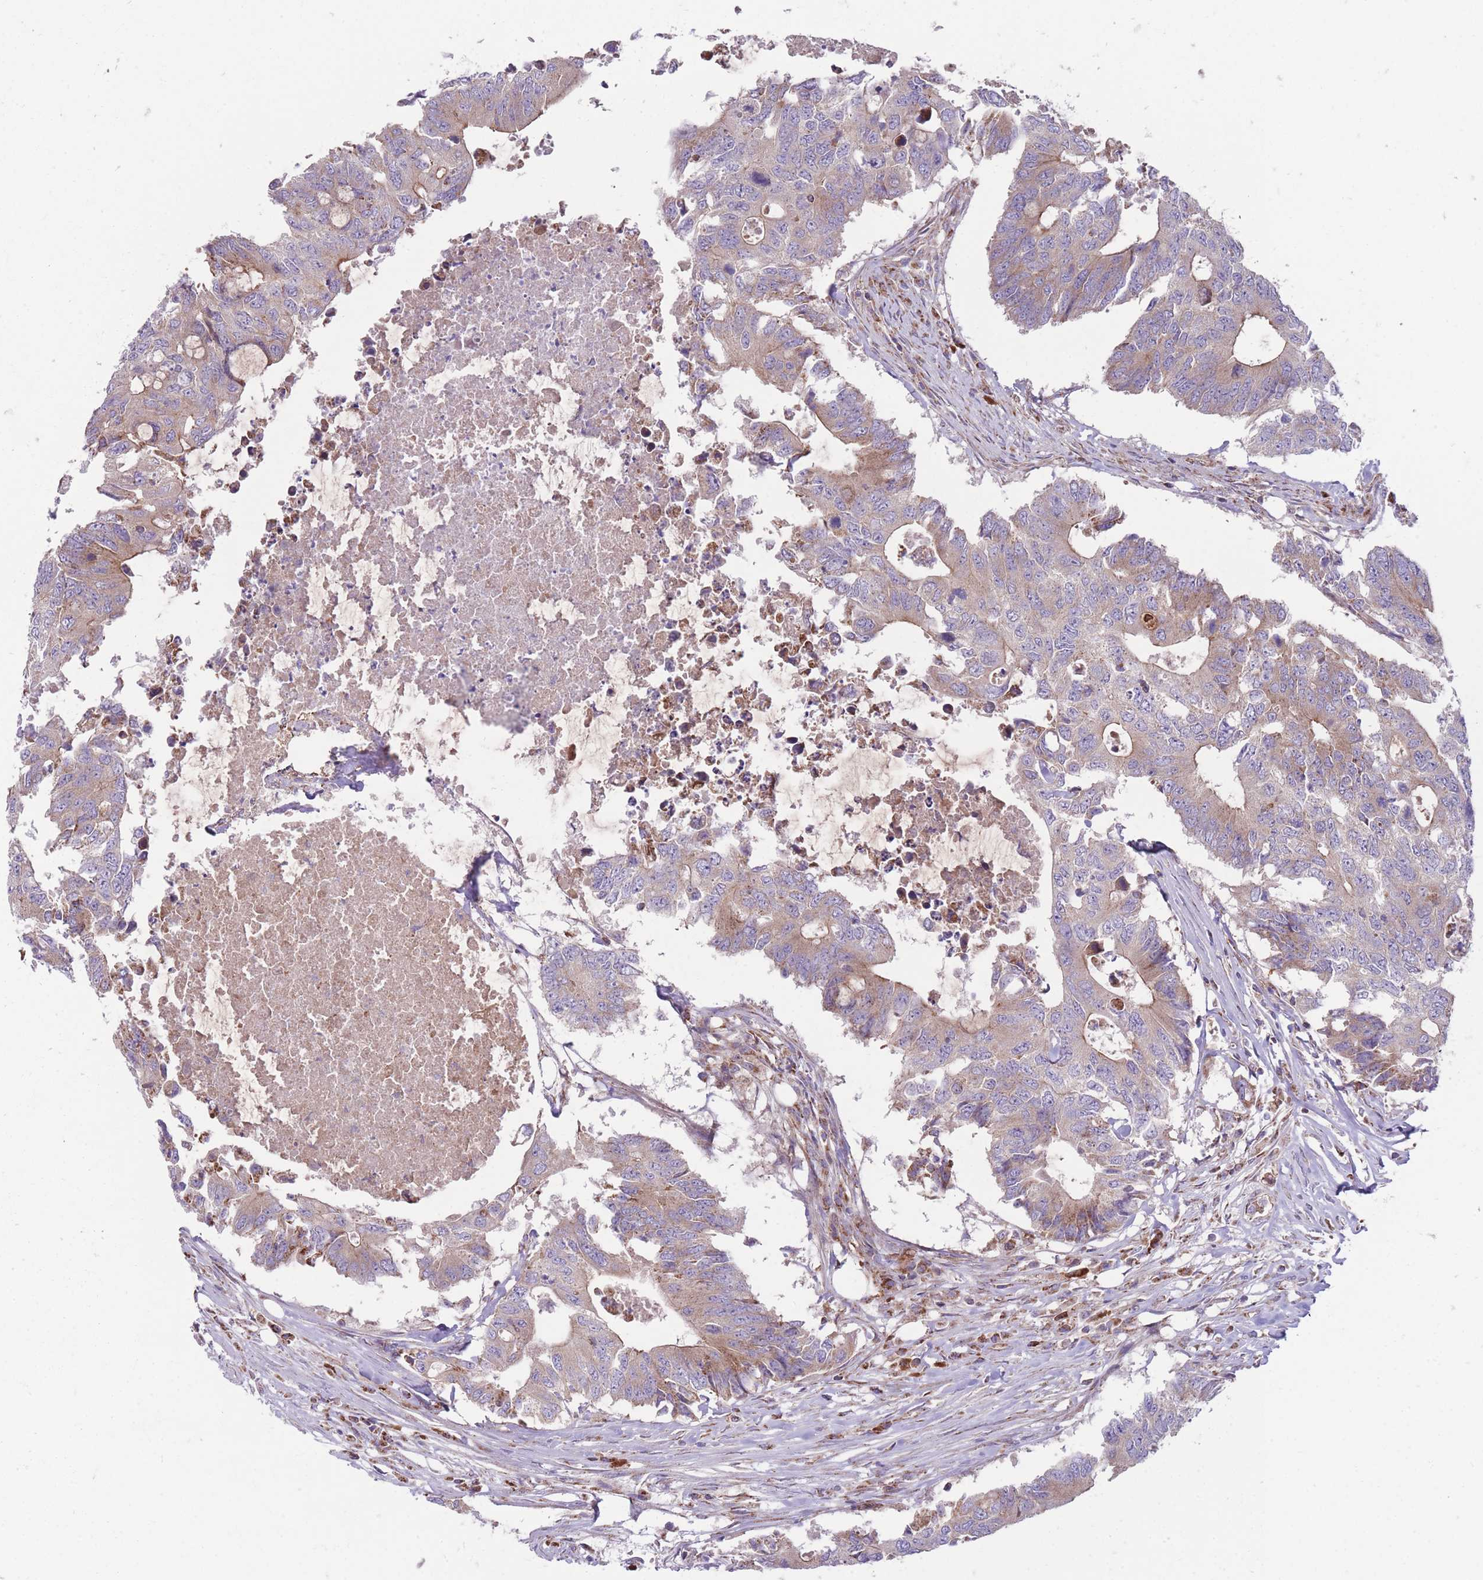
{"staining": {"intensity": "moderate", "quantity": "25%-75%", "location": "cytoplasmic/membranous"}, "tissue": "colorectal cancer", "cell_type": "Tumor cells", "image_type": "cancer", "snomed": [{"axis": "morphology", "description": "Adenocarcinoma, NOS"}, {"axis": "topography", "description": "Colon"}], "caption": "Protein expression analysis of human colorectal cancer reveals moderate cytoplasmic/membranous positivity in approximately 25%-75% of tumor cells.", "gene": "ANKRD10", "patient": {"sex": "male", "age": 71}}